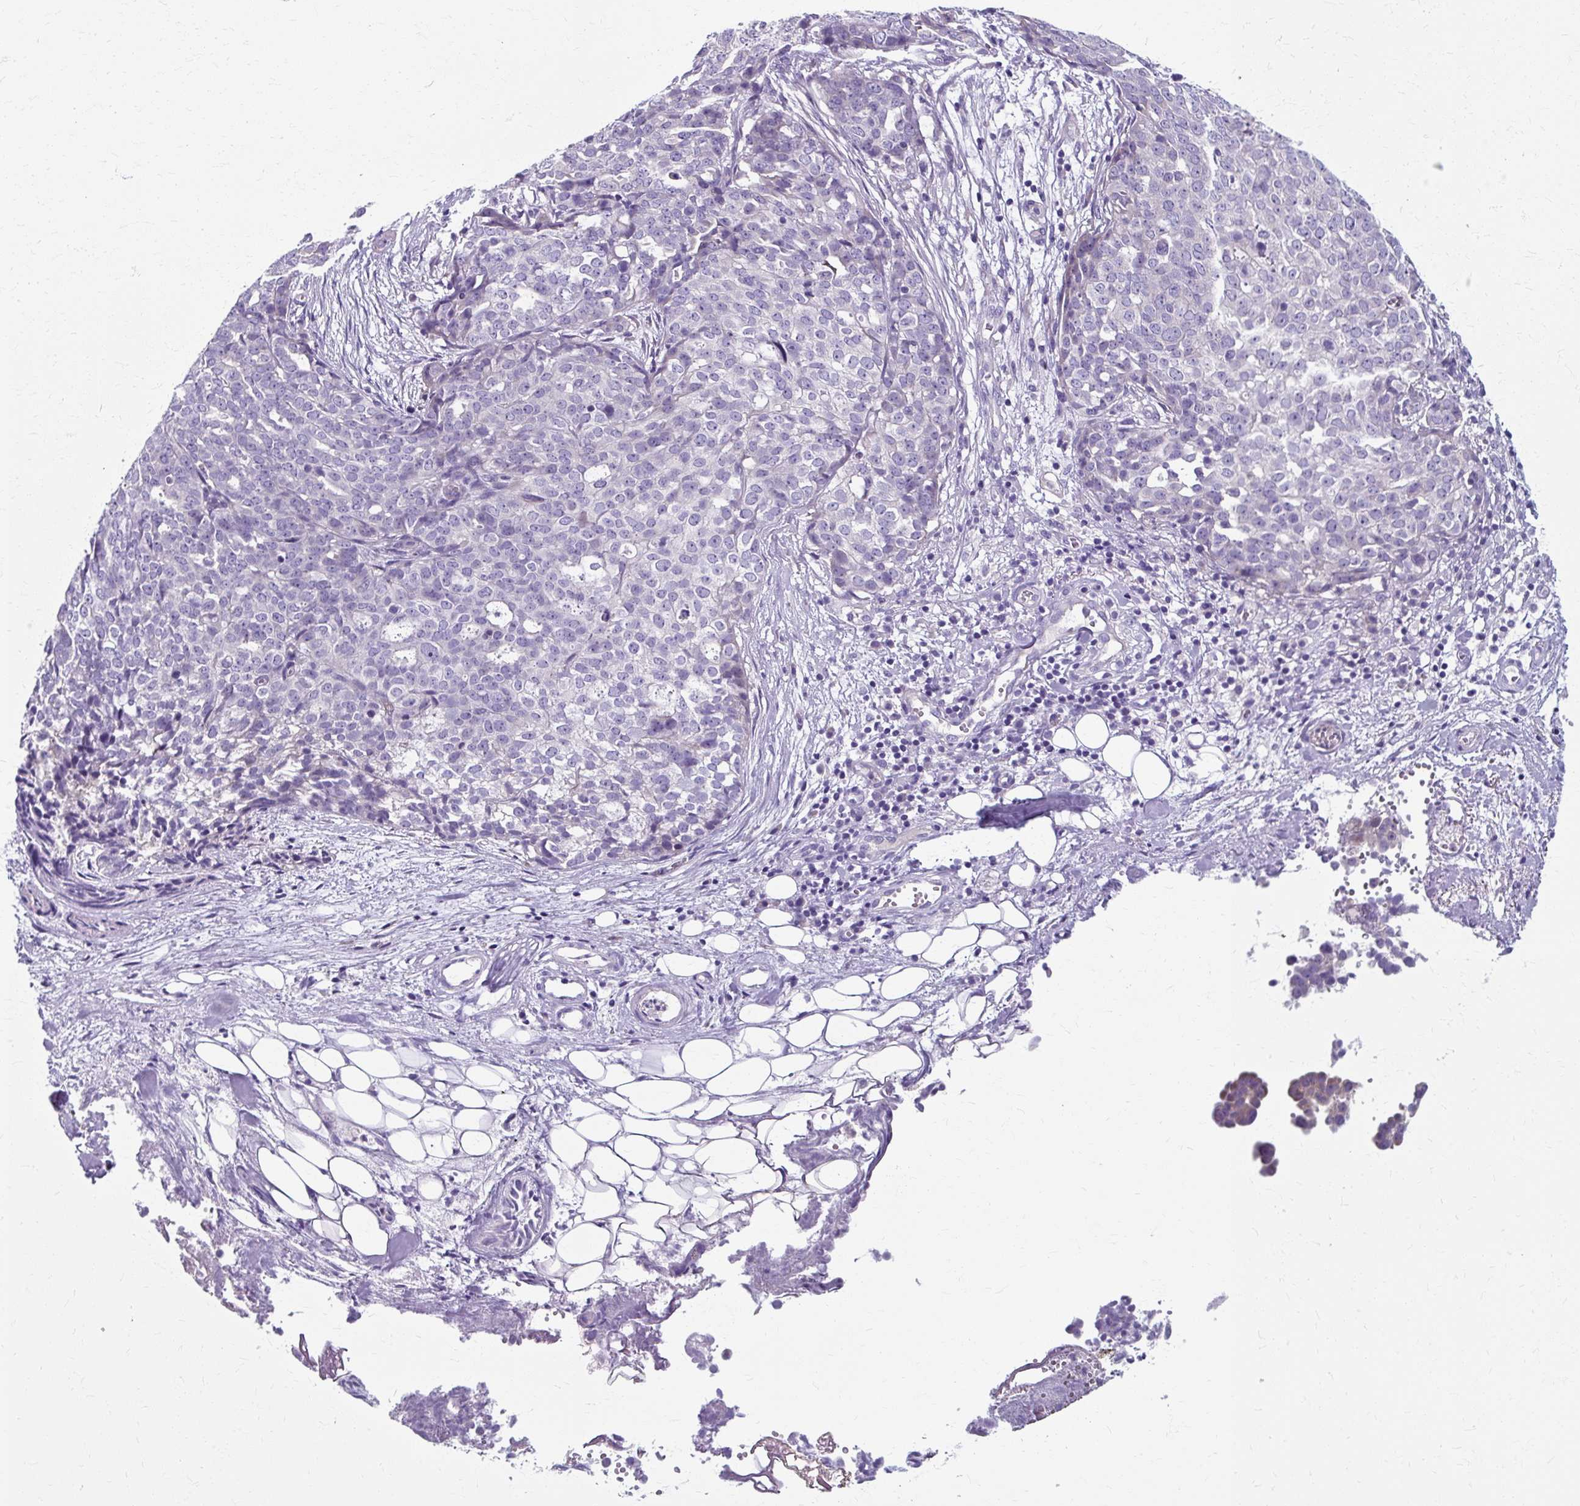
{"staining": {"intensity": "negative", "quantity": "none", "location": "none"}, "tissue": "ovarian cancer", "cell_type": "Tumor cells", "image_type": "cancer", "snomed": [{"axis": "morphology", "description": "Cystadenocarcinoma, serous, NOS"}, {"axis": "topography", "description": "Soft tissue"}, {"axis": "topography", "description": "Ovary"}], "caption": "Serous cystadenocarcinoma (ovarian) stained for a protein using immunohistochemistry (IHC) demonstrates no expression tumor cells.", "gene": "ZNF555", "patient": {"sex": "female", "age": 57}}